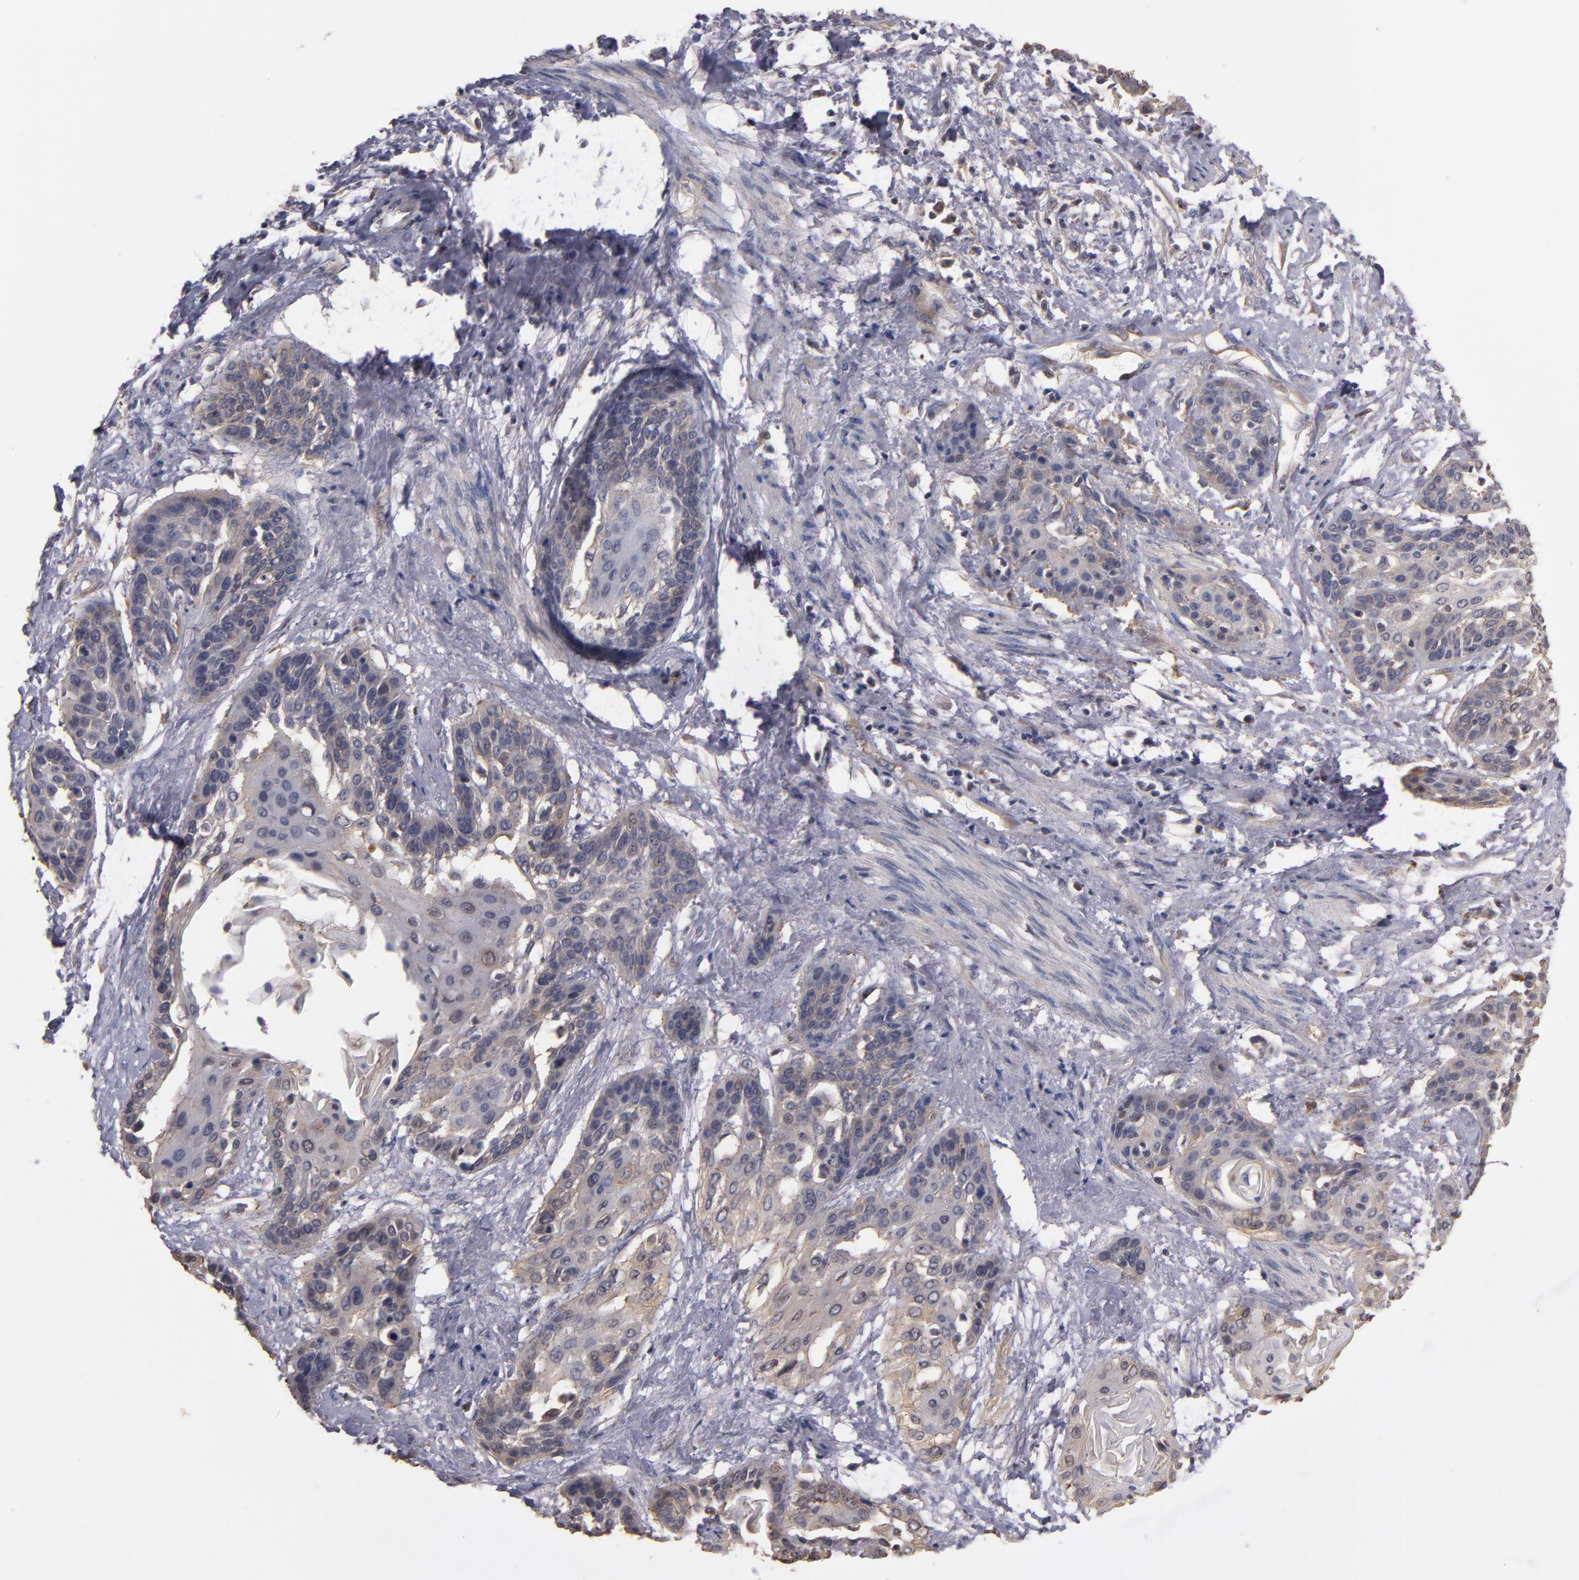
{"staining": {"intensity": "weak", "quantity": ">75%", "location": "cytoplasmic/membranous"}, "tissue": "cervical cancer", "cell_type": "Tumor cells", "image_type": "cancer", "snomed": [{"axis": "morphology", "description": "Squamous cell carcinoma, NOS"}, {"axis": "topography", "description": "Cervix"}], "caption": "Immunohistochemistry histopathology image of neoplastic tissue: cervical cancer (squamous cell carcinoma) stained using immunohistochemistry (IHC) exhibits low levels of weak protein expression localized specifically in the cytoplasmic/membranous of tumor cells, appearing as a cytoplasmic/membranous brown color.", "gene": "CTSO", "patient": {"sex": "female", "age": 57}}